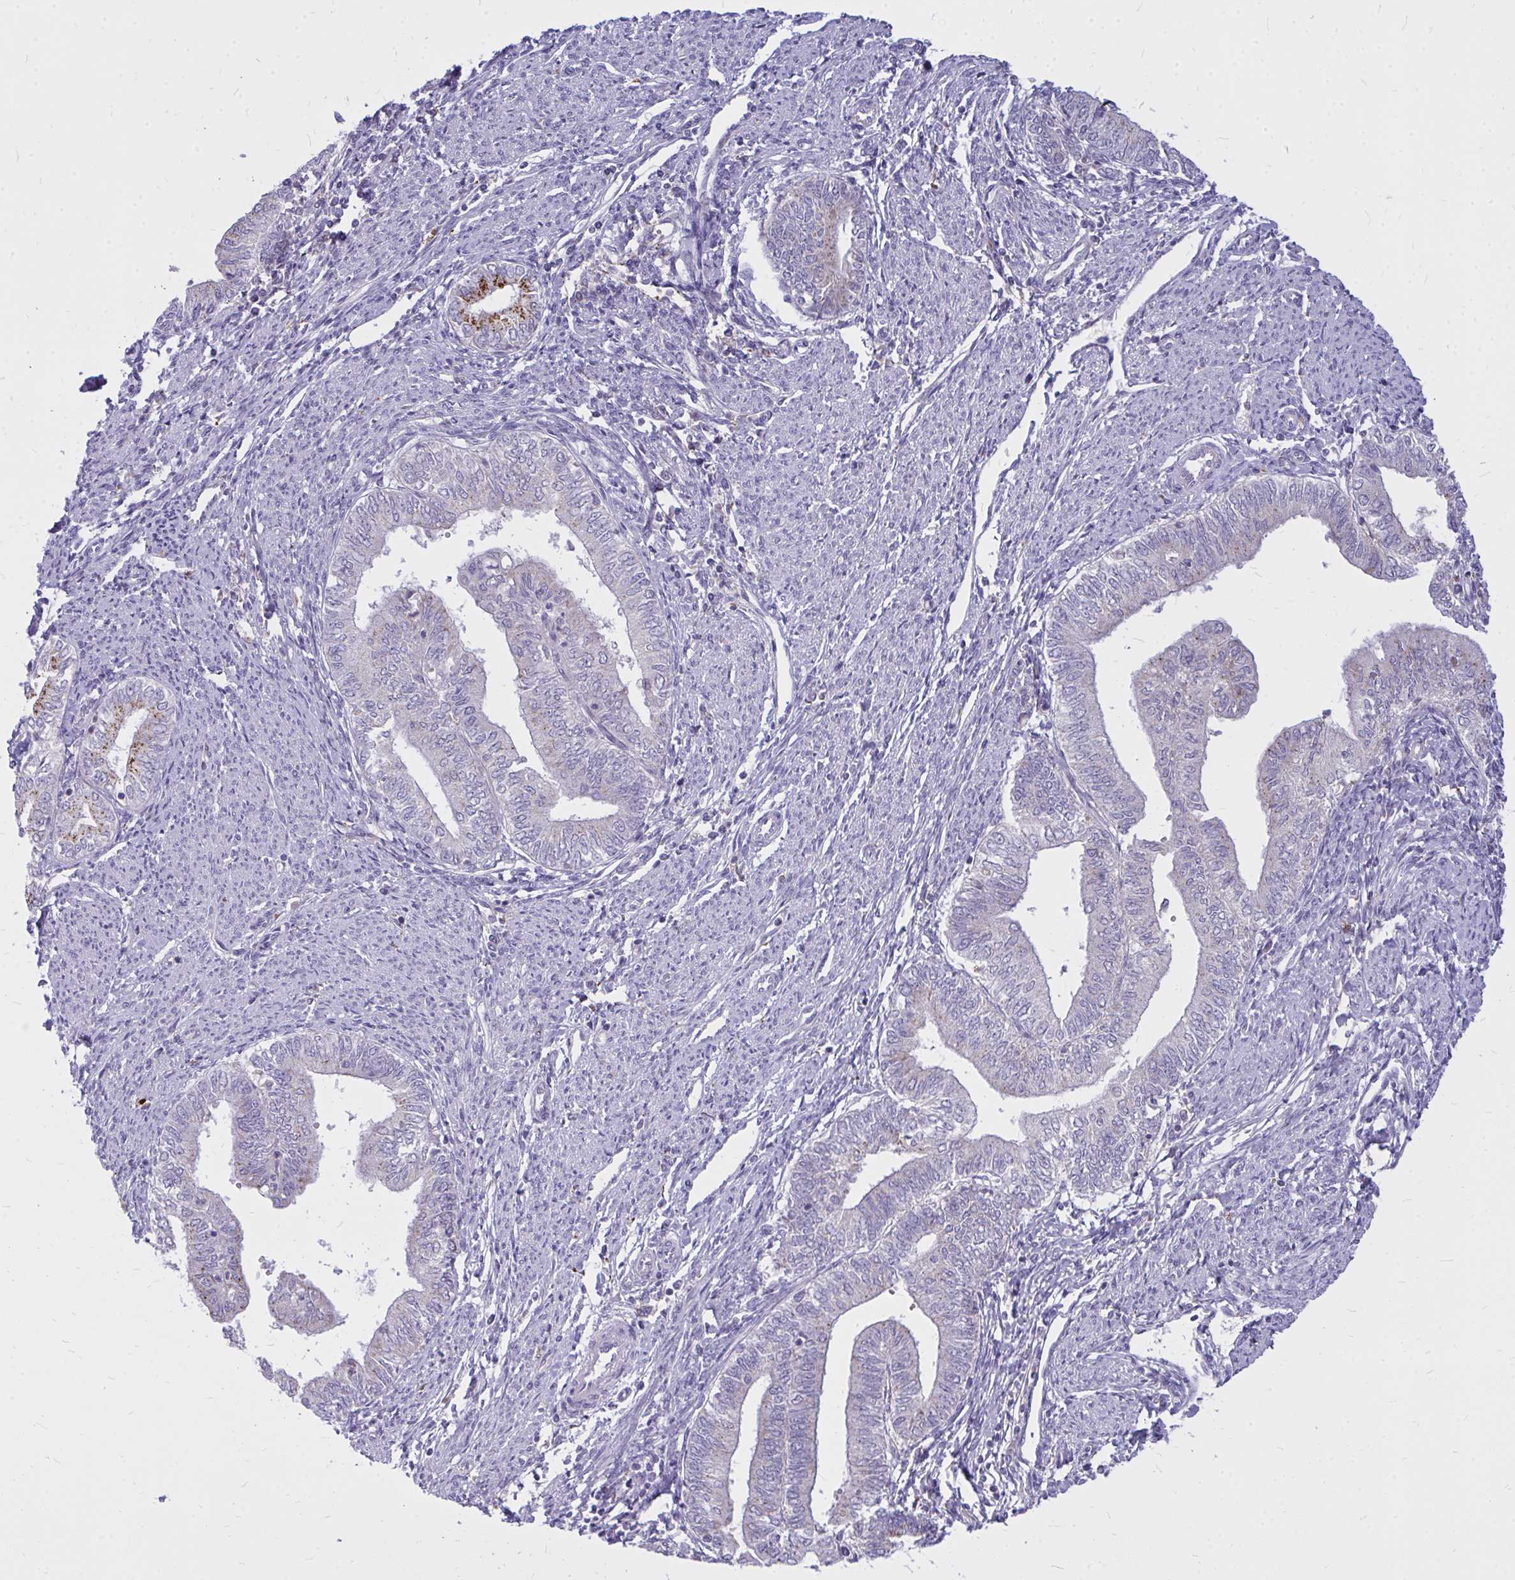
{"staining": {"intensity": "moderate", "quantity": "<25%", "location": "cytoplasmic/membranous"}, "tissue": "endometrial cancer", "cell_type": "Tumor cells", "image_type": "cancer", "snomed": [{"axis": "morphology", "description": "Adenocarcinoma, NOS"}, {"axis": "topography", "description": "Endometrium"}], "caption": "Immunohistochemical staining of endometrial cancer reveals low levels of moderate cytoplasmic/membranous expression in about <25% of tumor cells.", "gene": "ZSCAN25", "patient": {"sex": "female", "age": 66}}